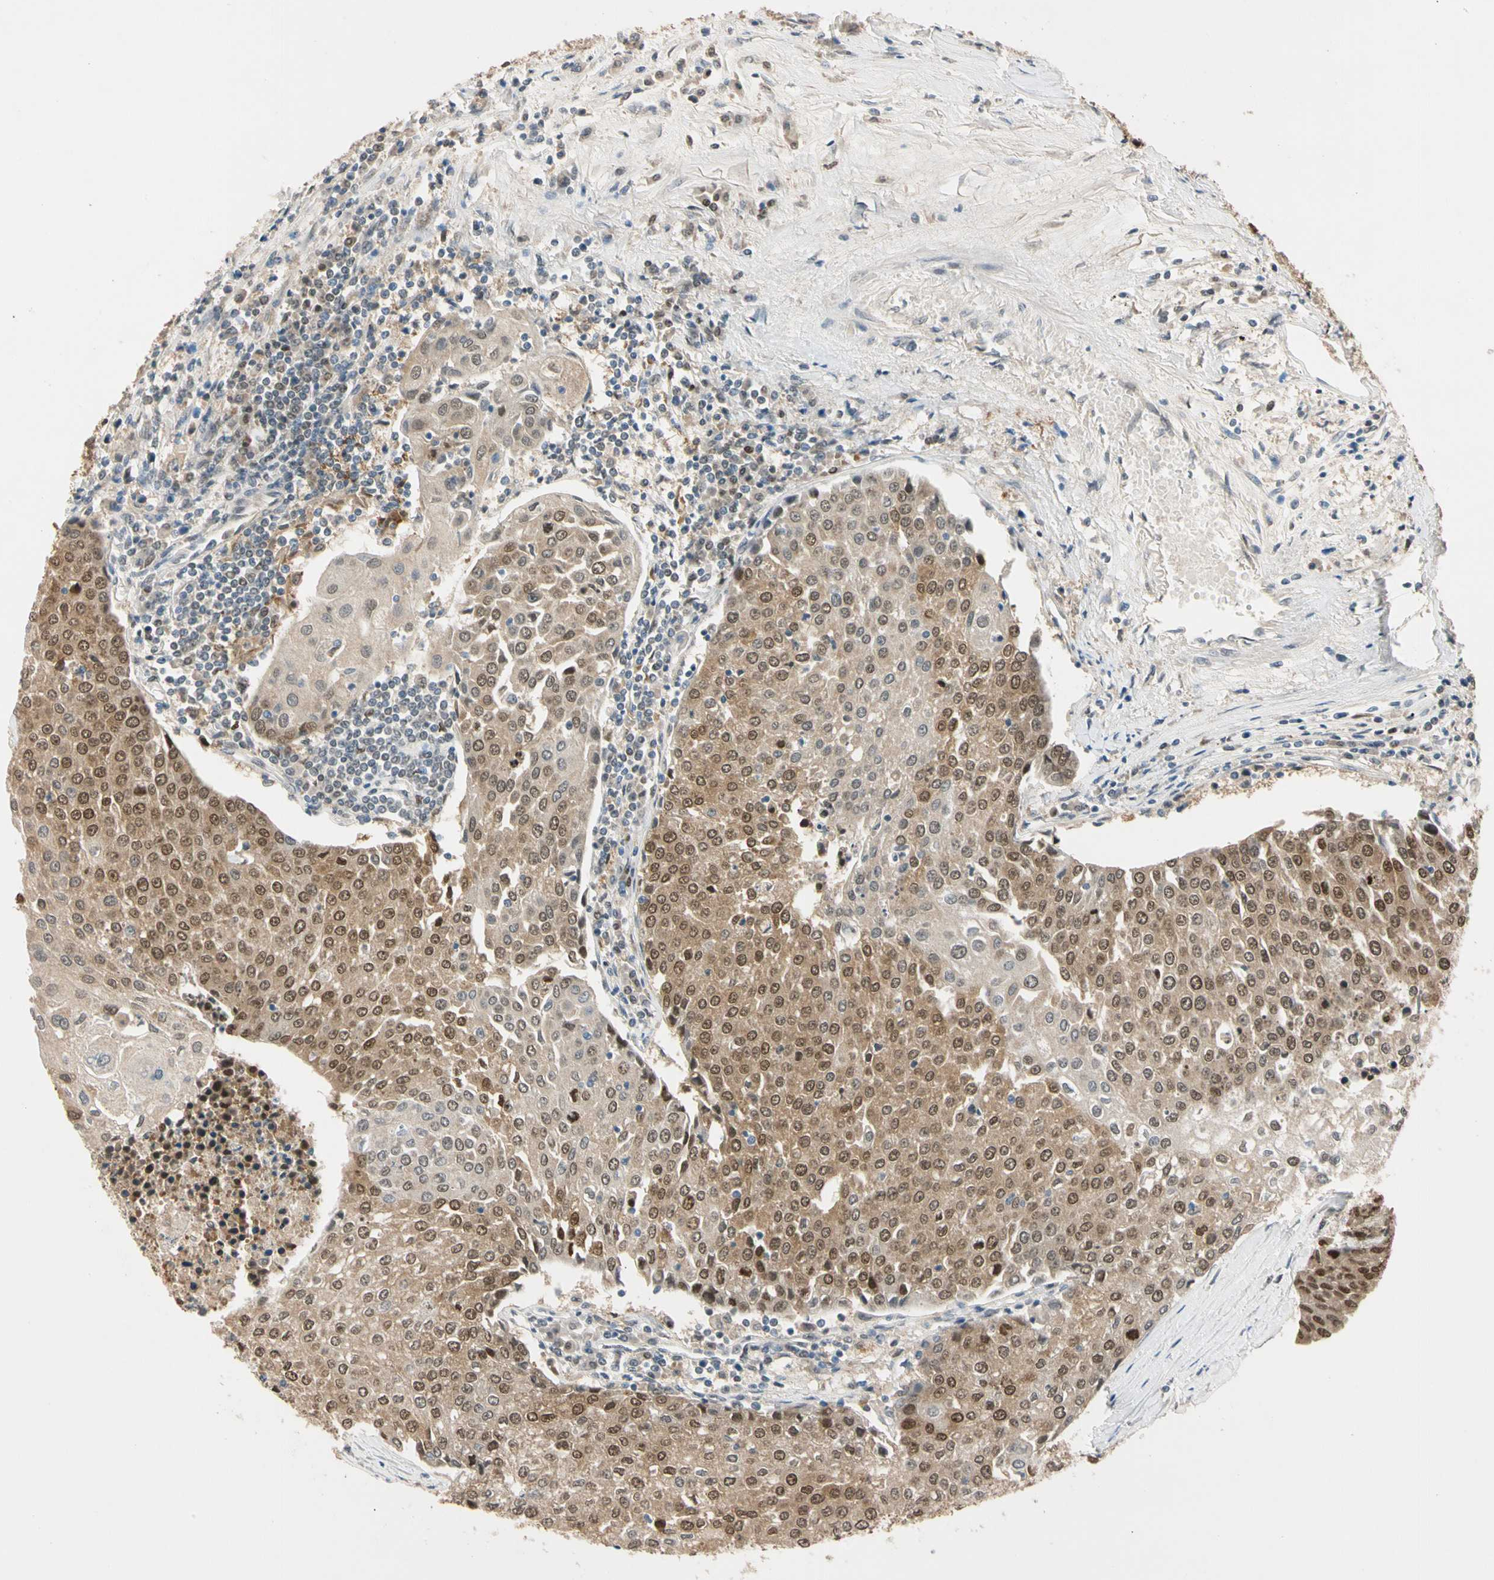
{"staining": {"intensity": "strong", "quantity": ">75%", "location": "cytoplasmic/membranous,nuclear"}, "tissue": "urothelial cancer", "cell_type": "Tumor cells", "image_type": "cancer", "snomed": [{"axis": "morphology", "description": "Urothelial carcinoma, High grade"}, {"axis": "topography", "description": "Urinary bladder"}], "caption": "Protein analysis of urothelial cancer tissue displays strong cytoplasmic/membranous and nuclear expression in approximately >75% of tumor cells.", "gene": "RIOX2", "patient": {"sex": "female", "age": 85}}